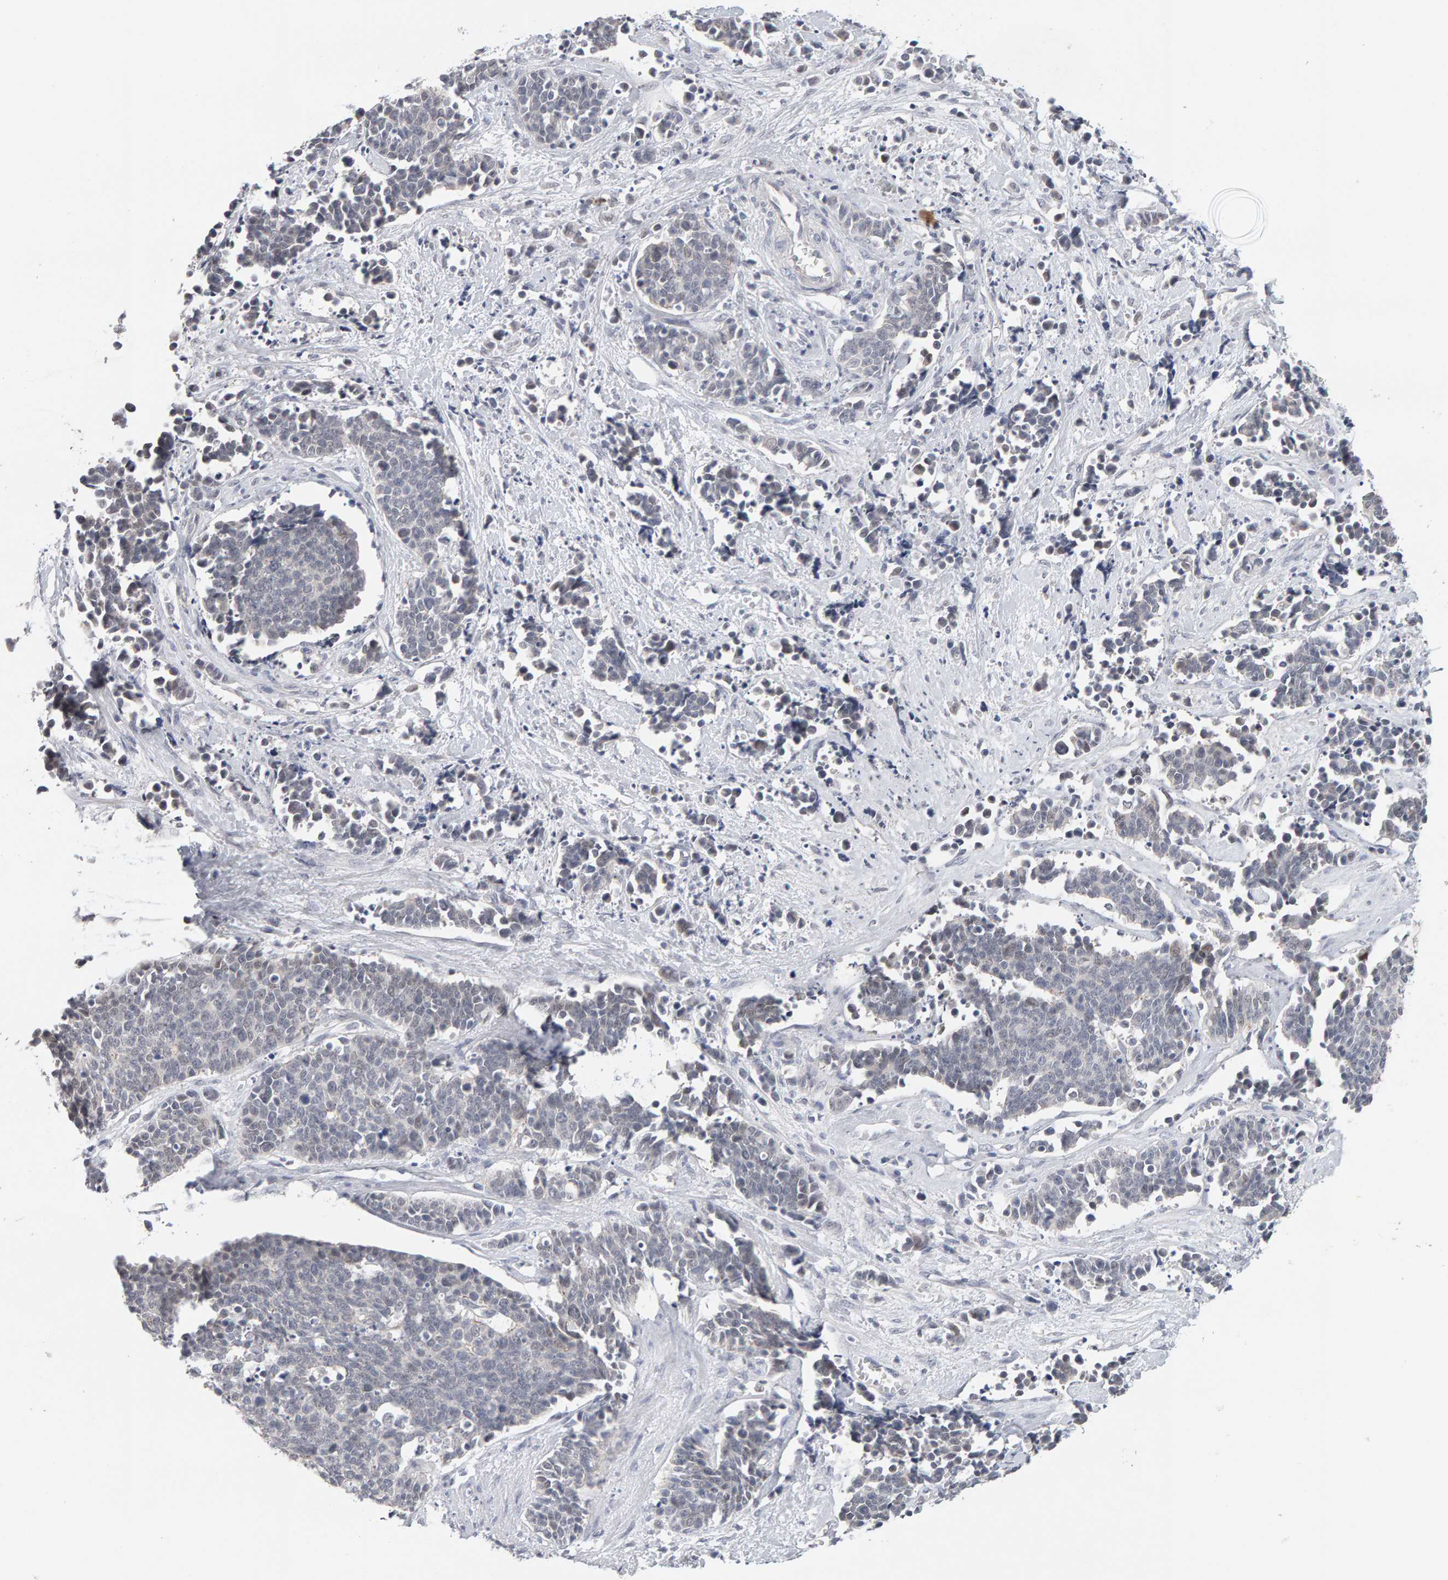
{"staining": {"intensity": "negative", "quantity": "none", "location": "none"}, "tissue": "cervical cancer", "cell_type": "Tumor cells", "image_type": "cancer", "snomed": [{"axis": "morphology", "description": "Squamous cell carcinoma, NOS"}, {"axis": "topography", "description": "Cervix"}], "caption": "Cervical squamous cell carcinoma was stained to show a protein in brown. There is no significant expression in tumor cells.", "gene": "HNF4A", "patient": {"sex": "female", "age": 35}}